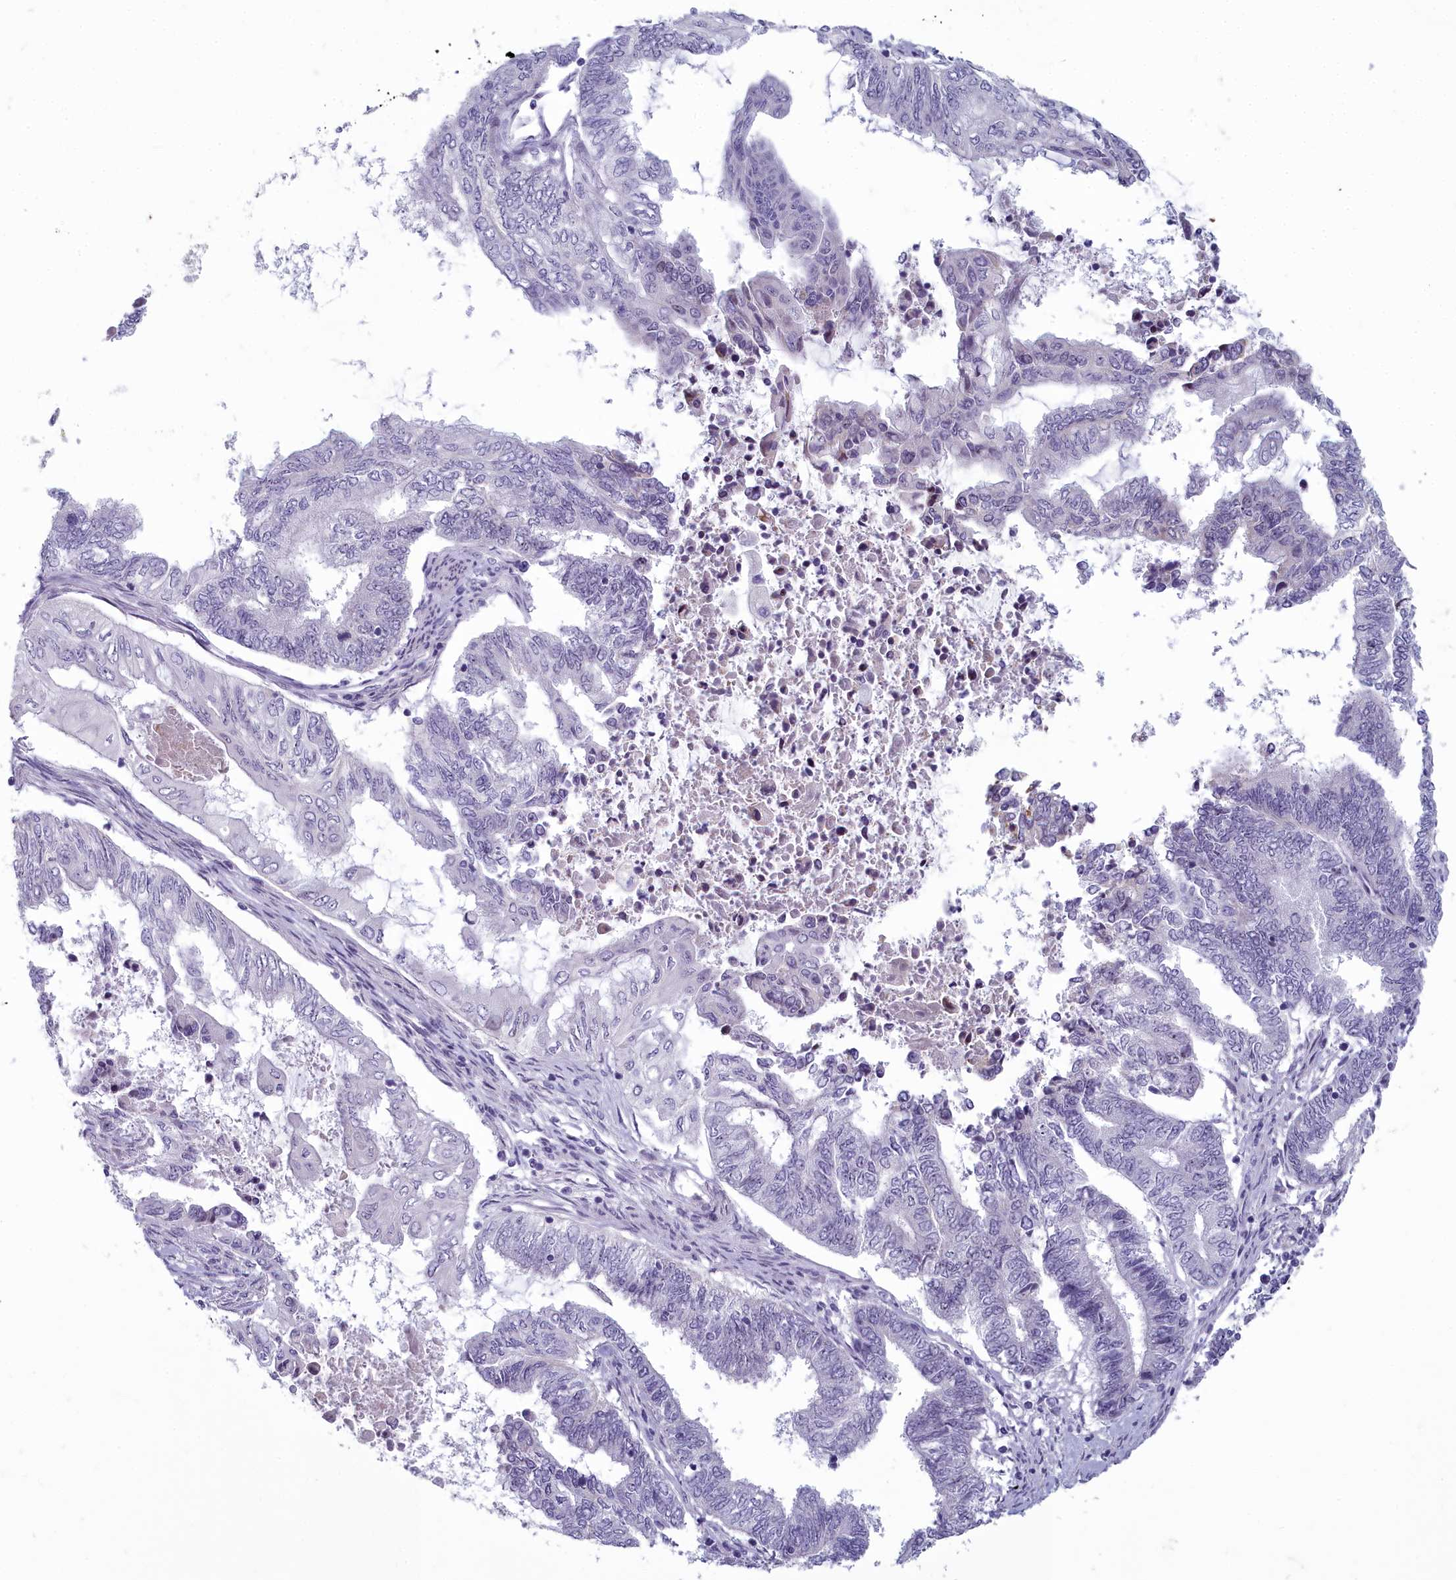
{"staining": {"intensity": "negative", "quantity": "none", "location": "none"}, "tissue": "endometrial cancer", "cell_type": "Tumor cells", "image_type": "cancer", "snomed": [{"axis": "morphology", "description": "Adenocarcinoma, NOS"}, {"axis": "topography", "description": "Uterus"}, {"axis": "topography", "description": "Endometrium"}], "caption": "A photomicrograph of human adenocarcinoma (endometrial) is negative for staining in tumor cells.", "gene": "INSYN2A", "patient": {"sex": "female", "age": 70}}